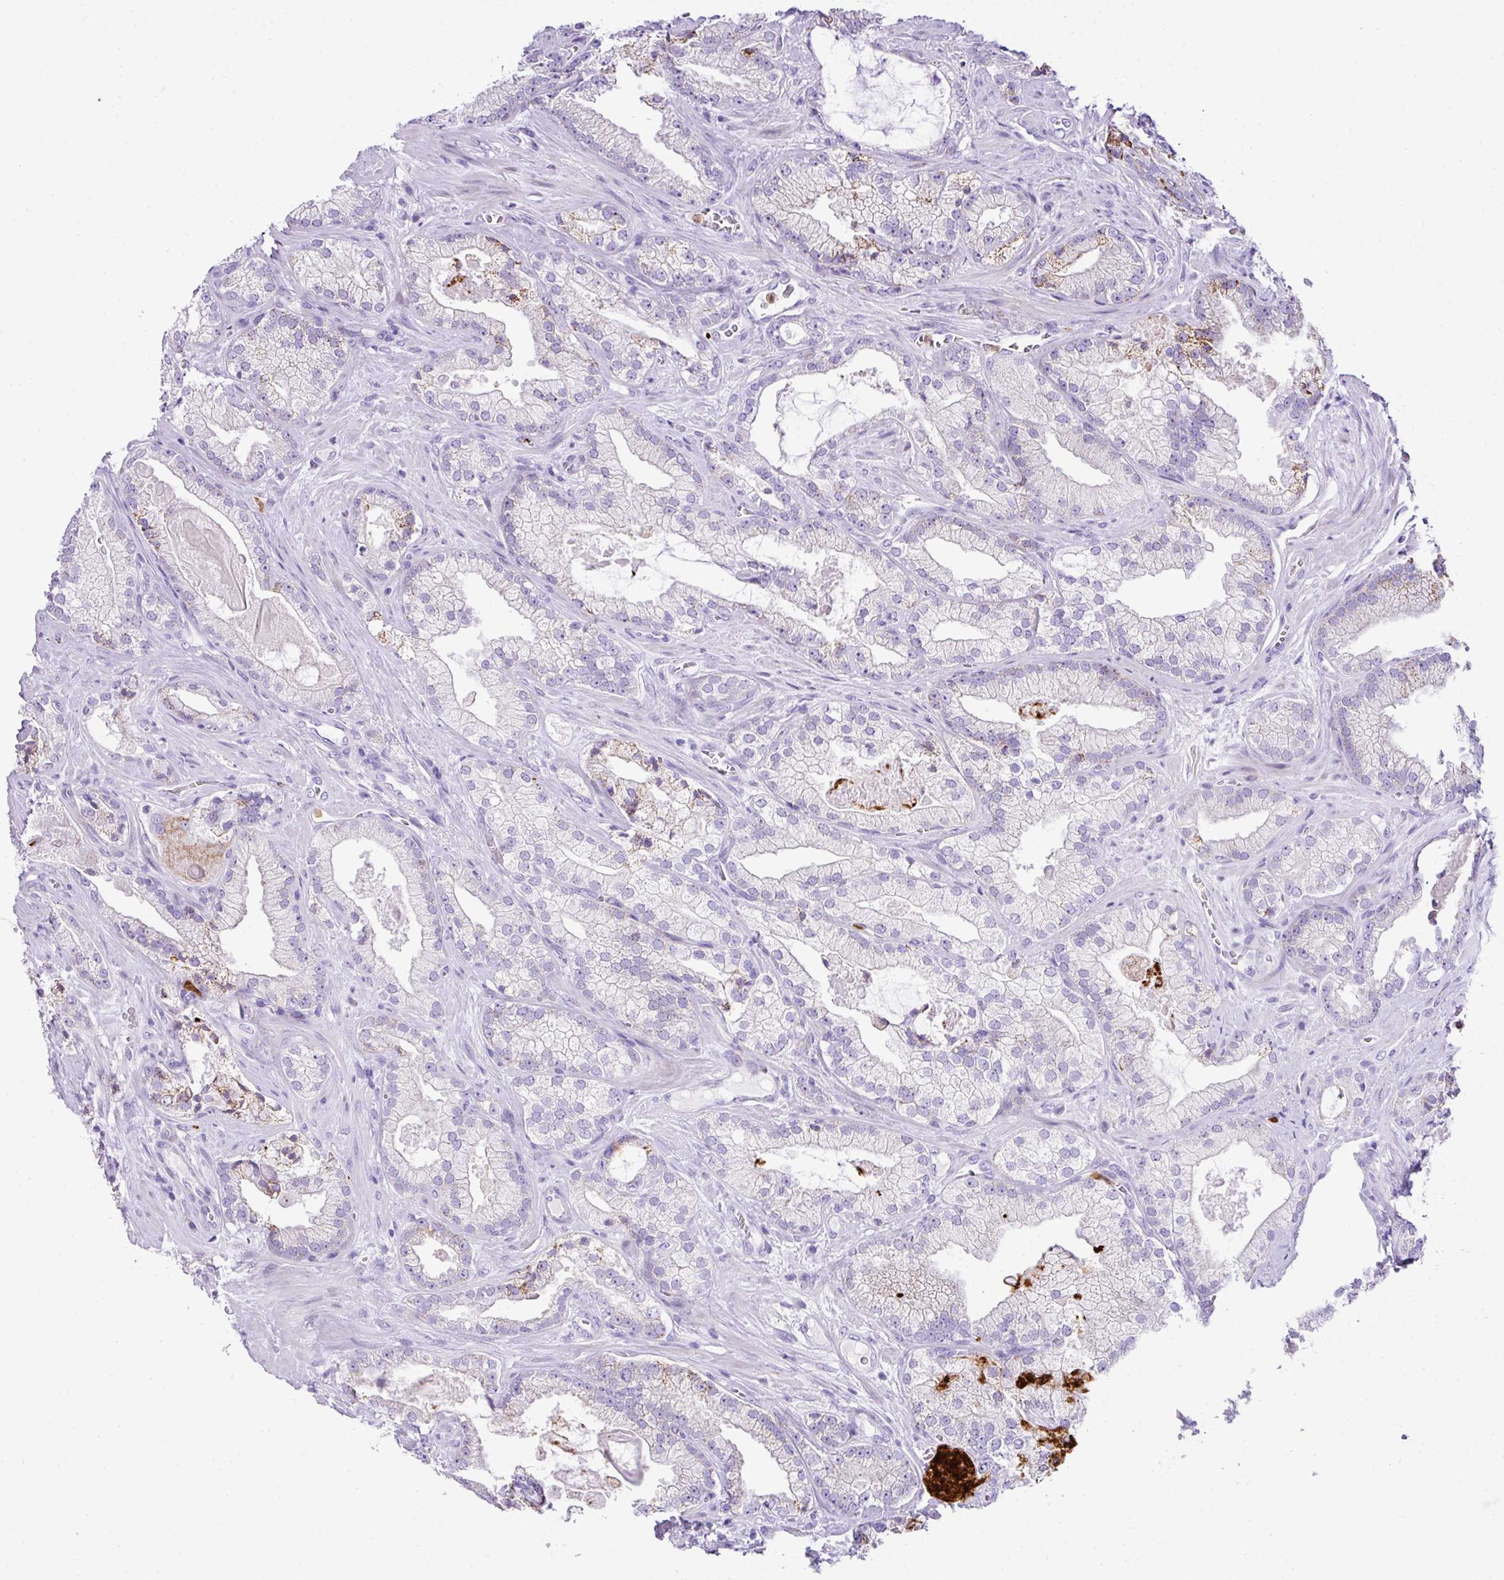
{"staining": {"intensity": "weak", "quantity": "<25%", "location": "cytoplasmic/membranous"}, "tissue": "prostate cancer", "cell_type": "Tumor cells", "image_type": "cancer", "snomed": [{"axis": "morphology", "description": "Adenocarcinoma, High grade"}, {"axis": "topography", "description": "Prostate"}], "caption": "Immunohistochemistry image of neoplastic tissue: human high-grade adenocarcinoma (prostate) stained with DAB (3,3'-diaminobenzidine) displays no significant protein staining in tumor cells. (Brightfield microscopy of DAB IHC at high magnification).", "gene": "RCAN2", "patient": {"sex": "male", "age": 68}}